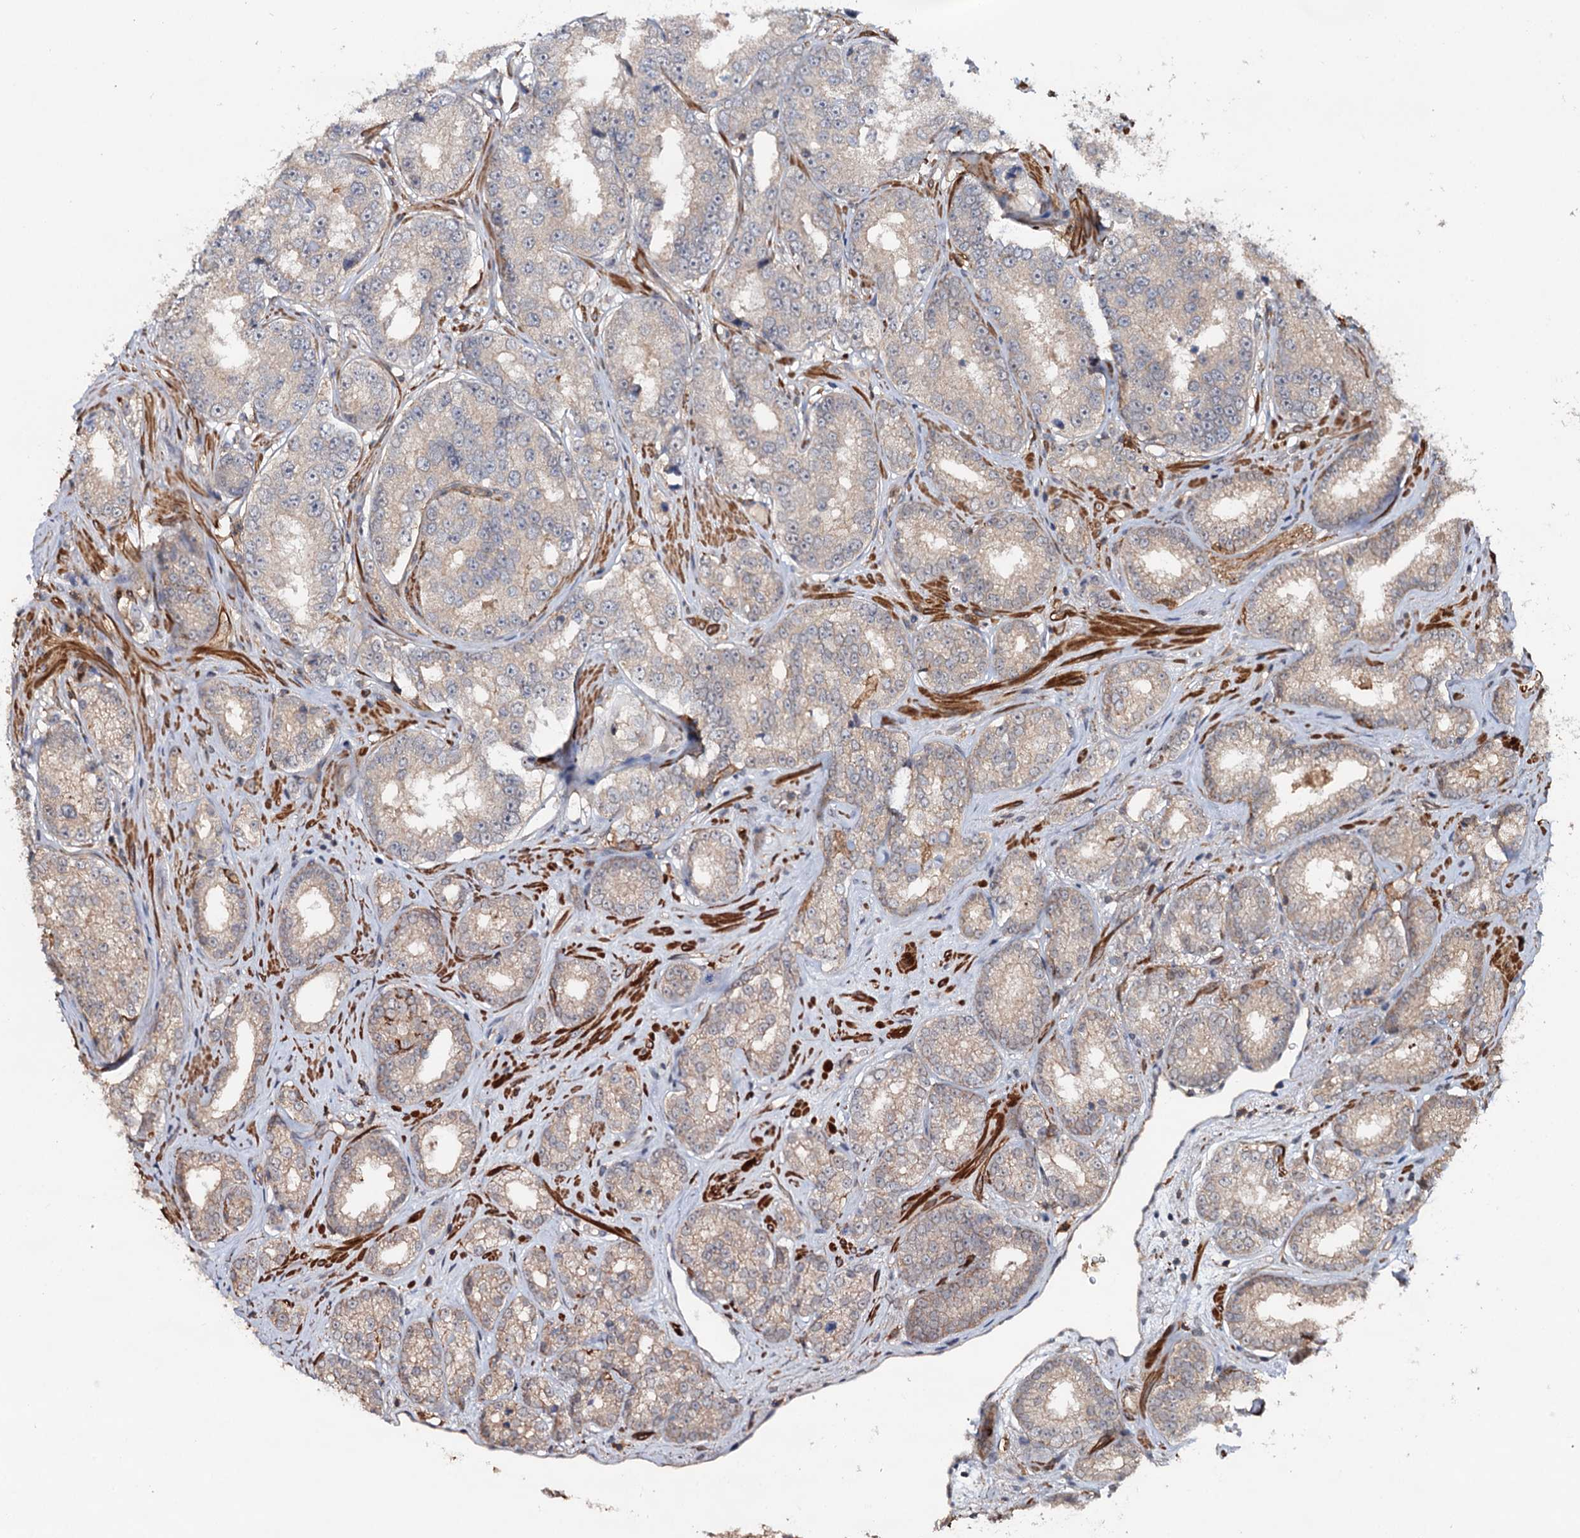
{"staining": {"intensity": "weak", "quantity": "<25%", "location": "cytoplasmic/membranous"}, "tissue": "prostate cancer", "cell_type": "Tumor cells", "image_type": "cancer", "snomed": [{"axis": "morphology", "description": "Normal tissue, NOS"}, {"axis": "morphology", "description": "Adenocarcinoma, High grade"}, {"axis": "topography", "description": "Prostate"}], "caption": "Immunohistochemistry photomicrograph of prostate cancer (high-grade adenocarcinoma) stained for a protein (brown), which reveals no expression in tumor cells.", "gene": "GRIP1", "patient": {"sex": "male", "age": 83}}